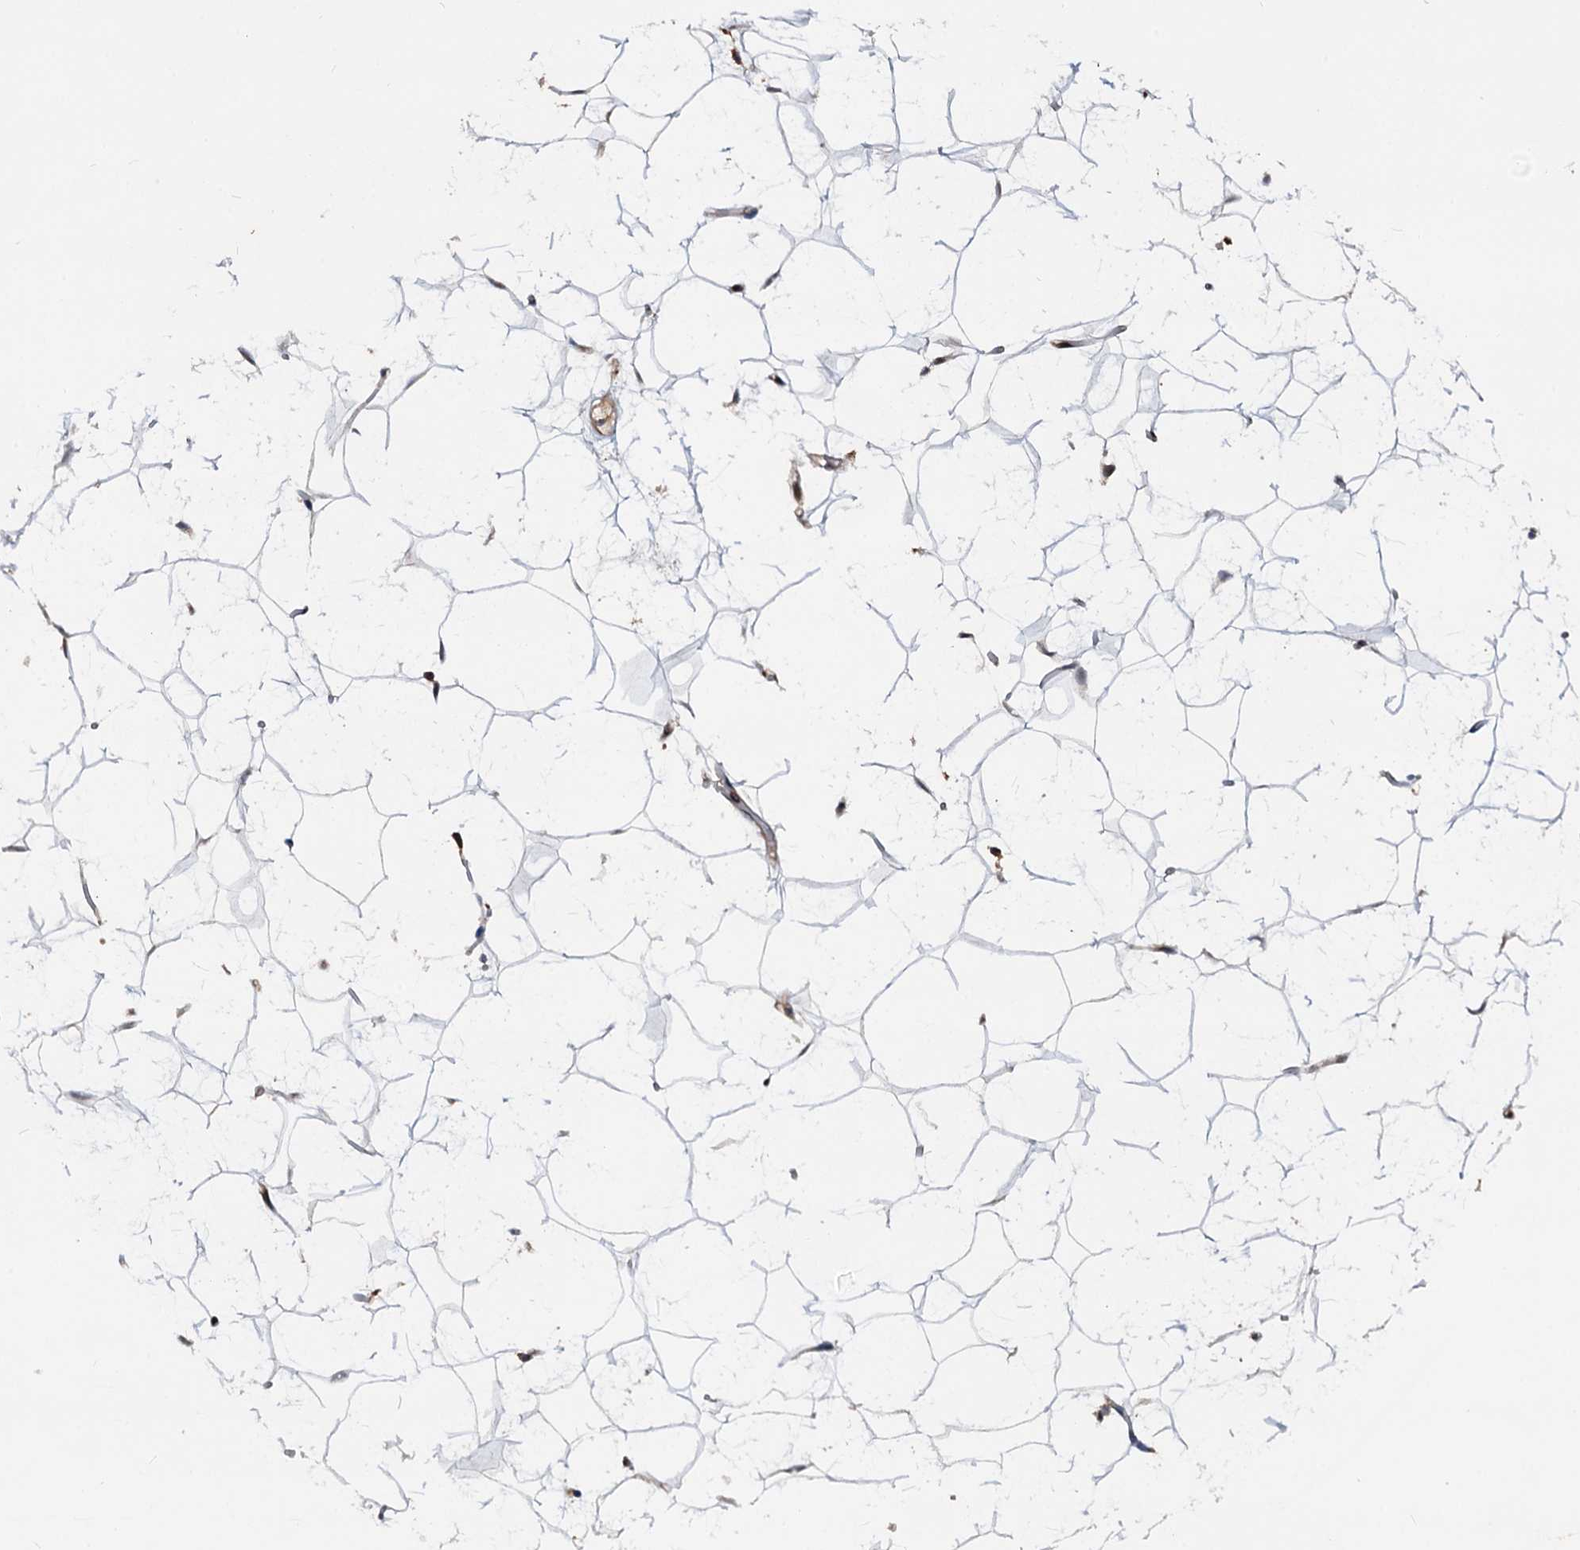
{"staining": {"intensity": "weak", "quantity": "<25%", "location": "cytoplasmic/membranous"}, "tissue": "adipose tissue", "cell_type": "Adipocytes", "image_type": "normal", "snomed": [{"axis": "morphology", "description": "Normal tissue, NOS"}, {"axis": "topography", "description": "Breast"}], "caption": "IHC photomicrograph of benign adipose tissue stained for a protein (brown), which displays no staining in adipocytes. (DAB immunohistochemistry (IHC) visualized using brightfield microscopy, high magnification).", "gene": "CEP76", "patient": {"sex": "female", "age": 26}}